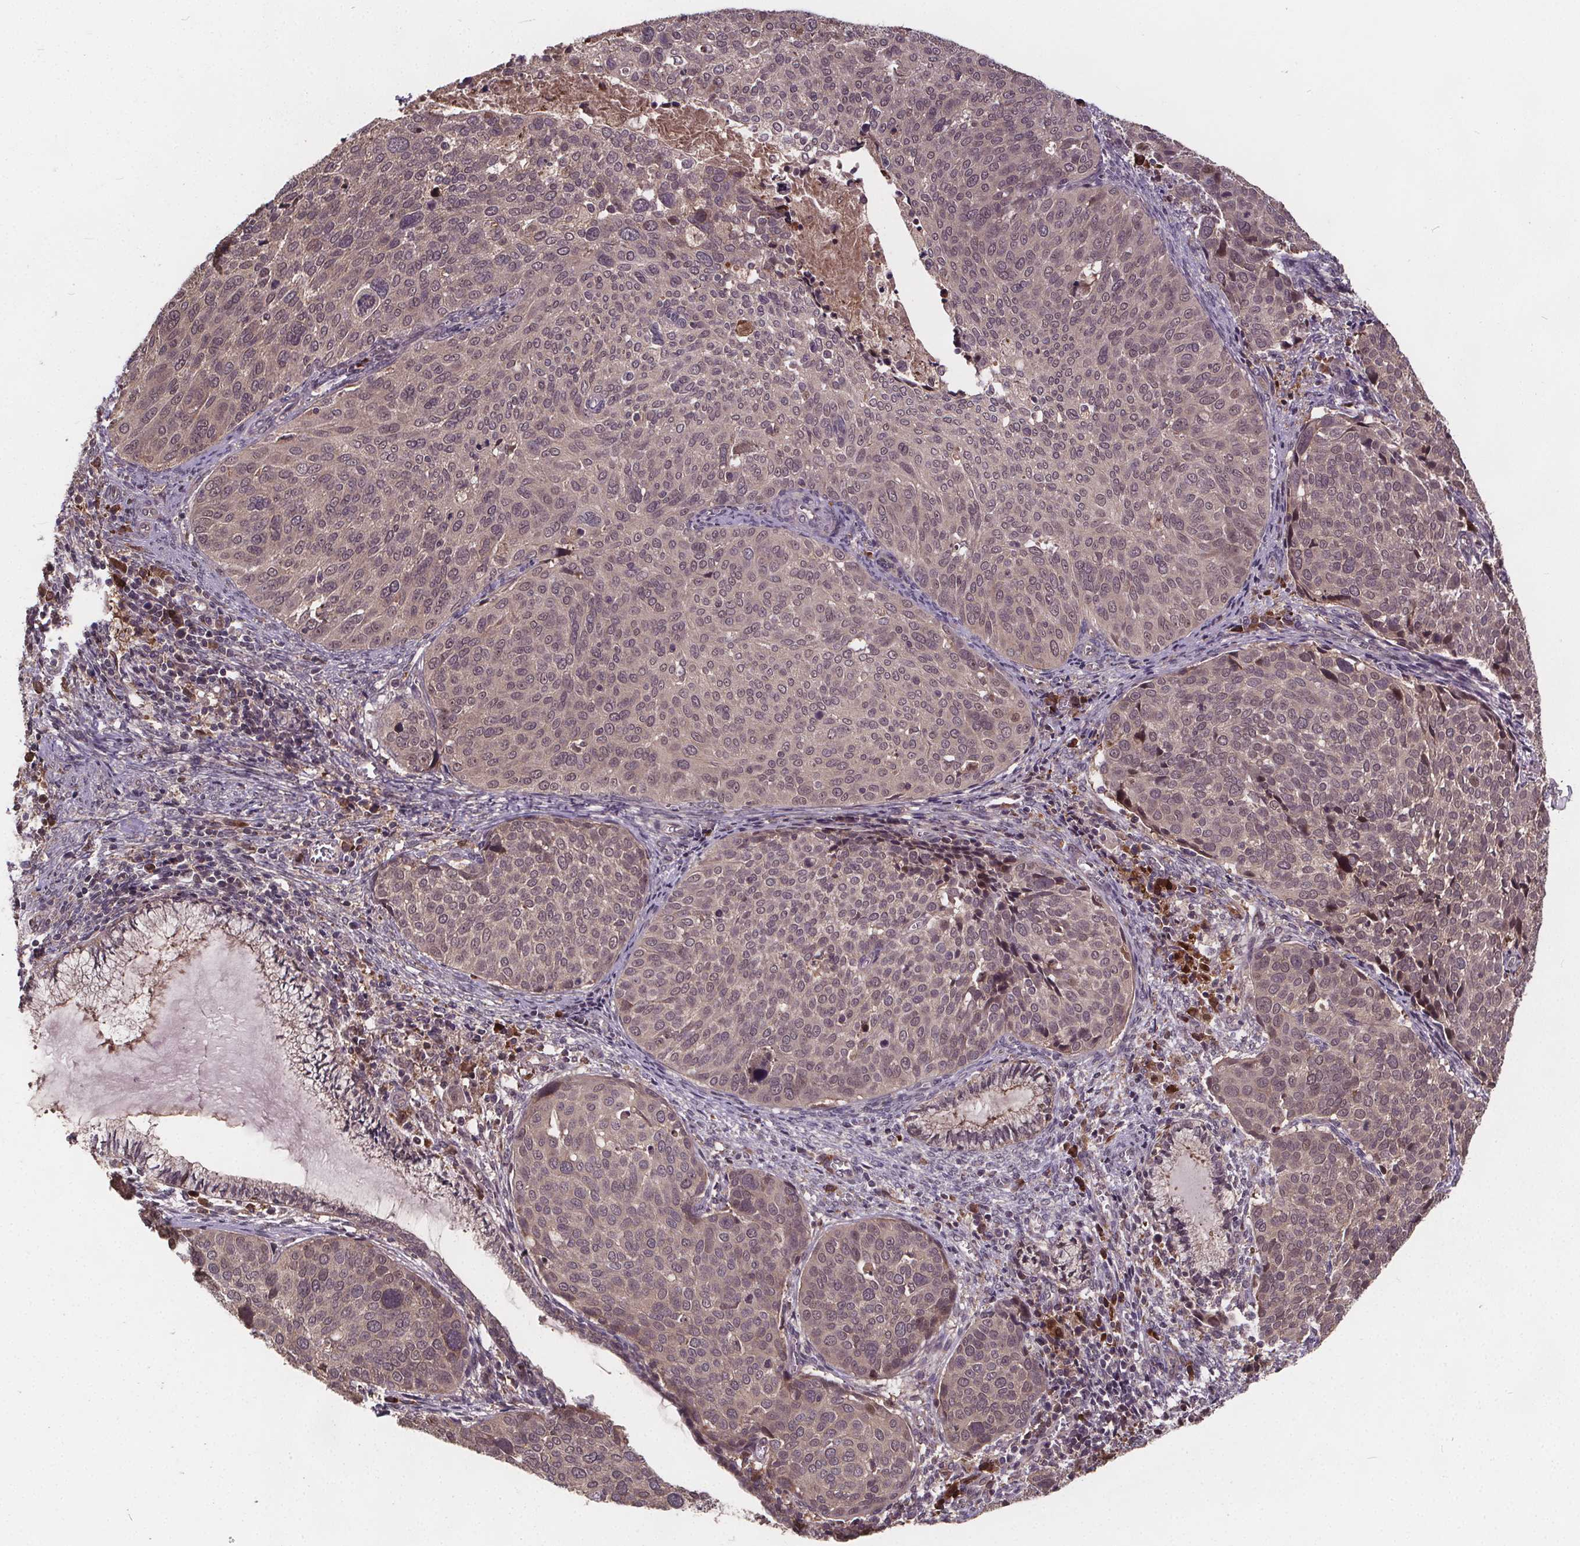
{"staining": {"intensity": "negative", "quantity": "none", "location": "none"}, "tissue": "cervical cancer", "cell_type": "Tumor cells", "image_type": "cancer", "snomed": [{"axis": "morphology", "description": "Squamous cell carcinoma, NOS"}, {"axis": "topography", "description": "Cervix"}], "caption": "Immunohistochemistry (IHC) of human cervical cancer reveals no expression in tumor cells.", "gene": "USP9X", "patient": {"sex": "female", "age": 39}}